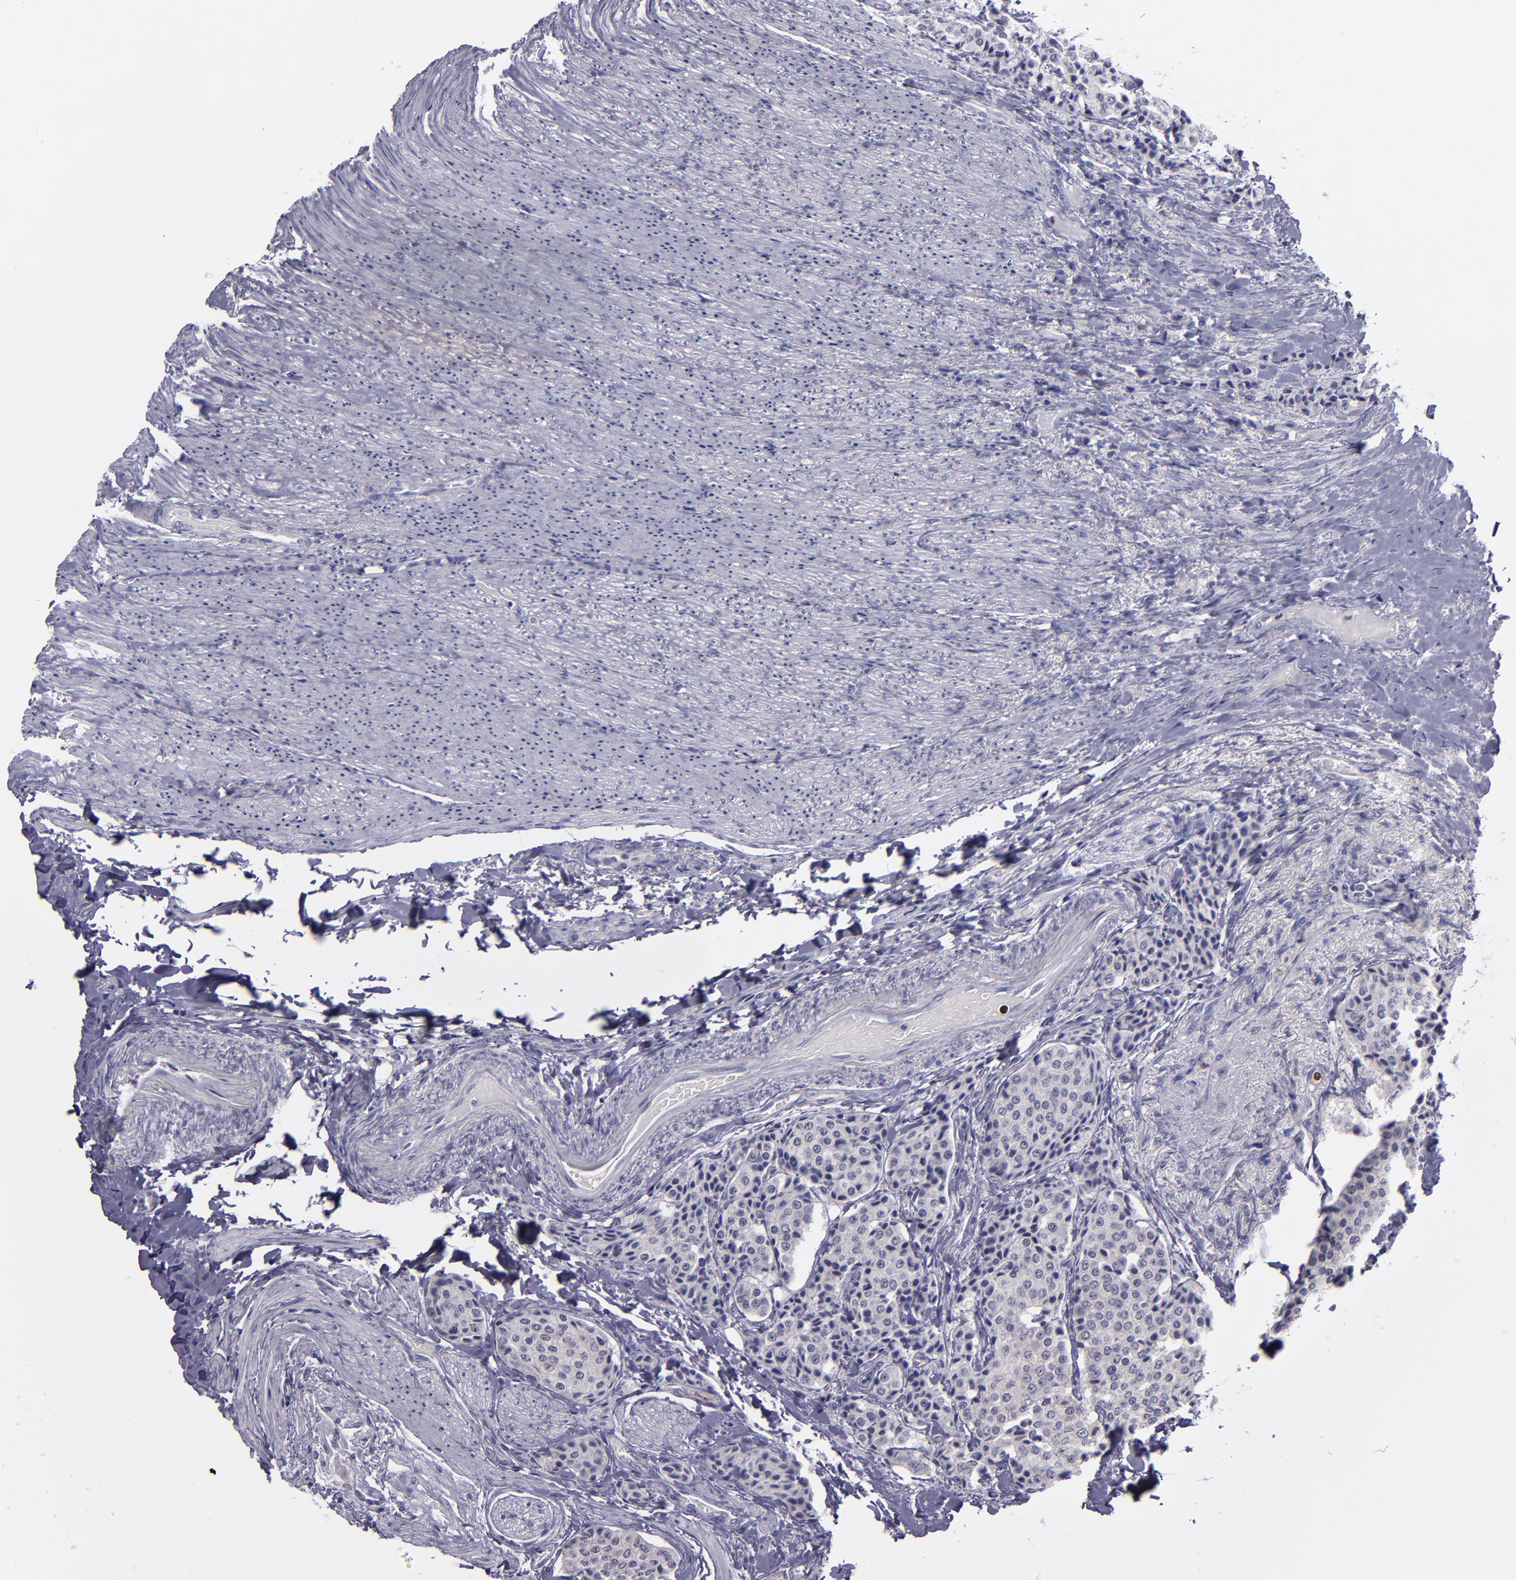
{"staining": {"intensity": "negative", "quantity": "none", "location": "none"}, "tissue": "carcinoid", "cell_type": "Tumor cells", "image_type": "cancer", "snomed": [{"axis": "morphology", "description": "Carcinoid, malignant, NOS"}, {"axis": "topography", "description": "Colon"}], "caption": "IHC image of carcinoid stained for a protein (brown), which reveals no staining in tumor cells.", "gene": "CEBPE", "patient": {"sex": "female", "age": 61}}